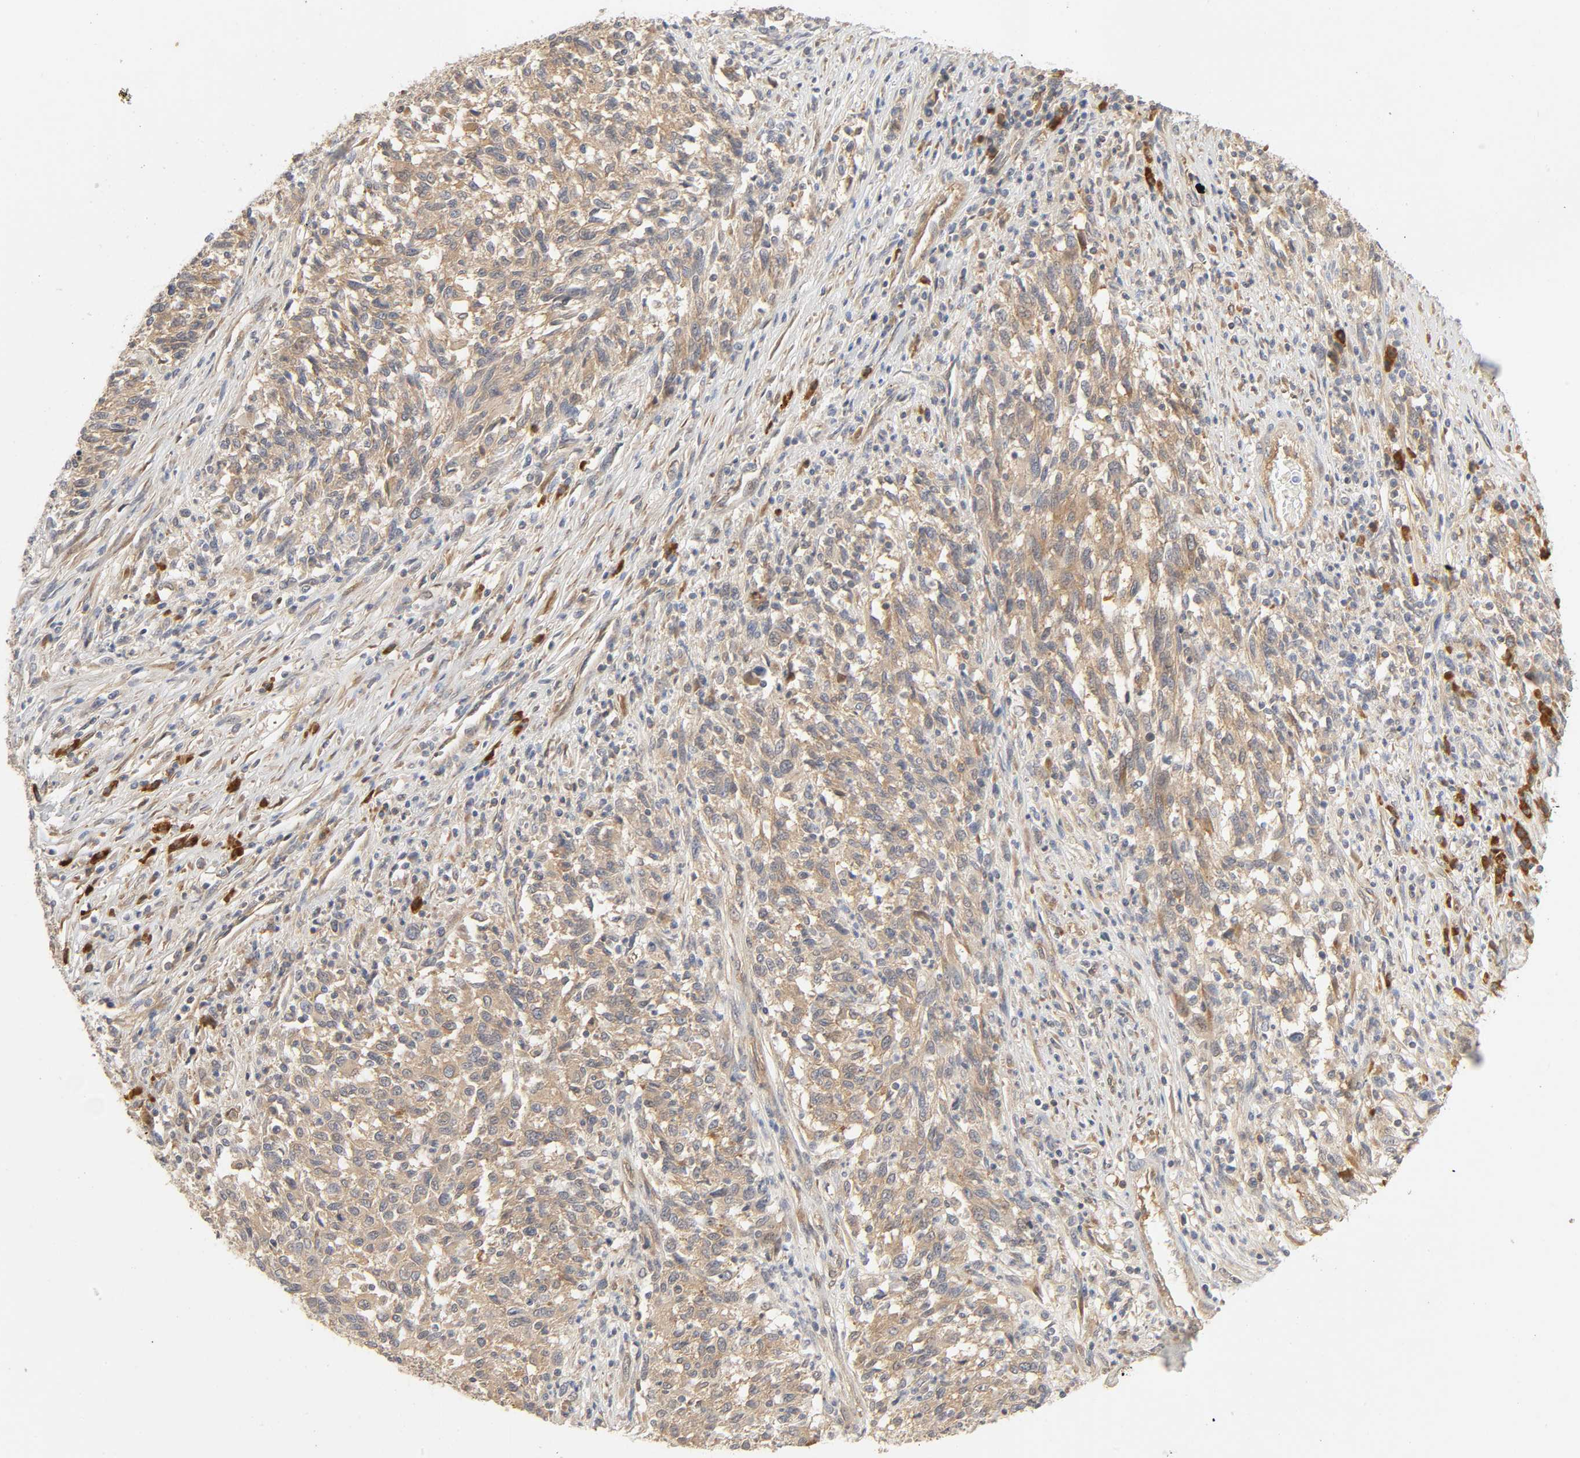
{"staining": {"intensity": "weak", "quantity": ">75%", "location": "cytoplasmic/membranous"}, "tissue": "melanoma", "cell_type": "Tumor cells", "image_type": "cancer", "snomed": [{"axis": "morphology", "description": "Malignant melanoma, Metastatic site"}, {"axis": "topography", "description": "Lymph node"}], "caption": "Malignant melanoma (metastatic site) was stained to show a protein in brown. There is low levels of weak cytoplasmic/membranous staining in about >75% of tumor cells.", "gene": "SCHIP1", "patient": {"sex": "male", "age": 61}}